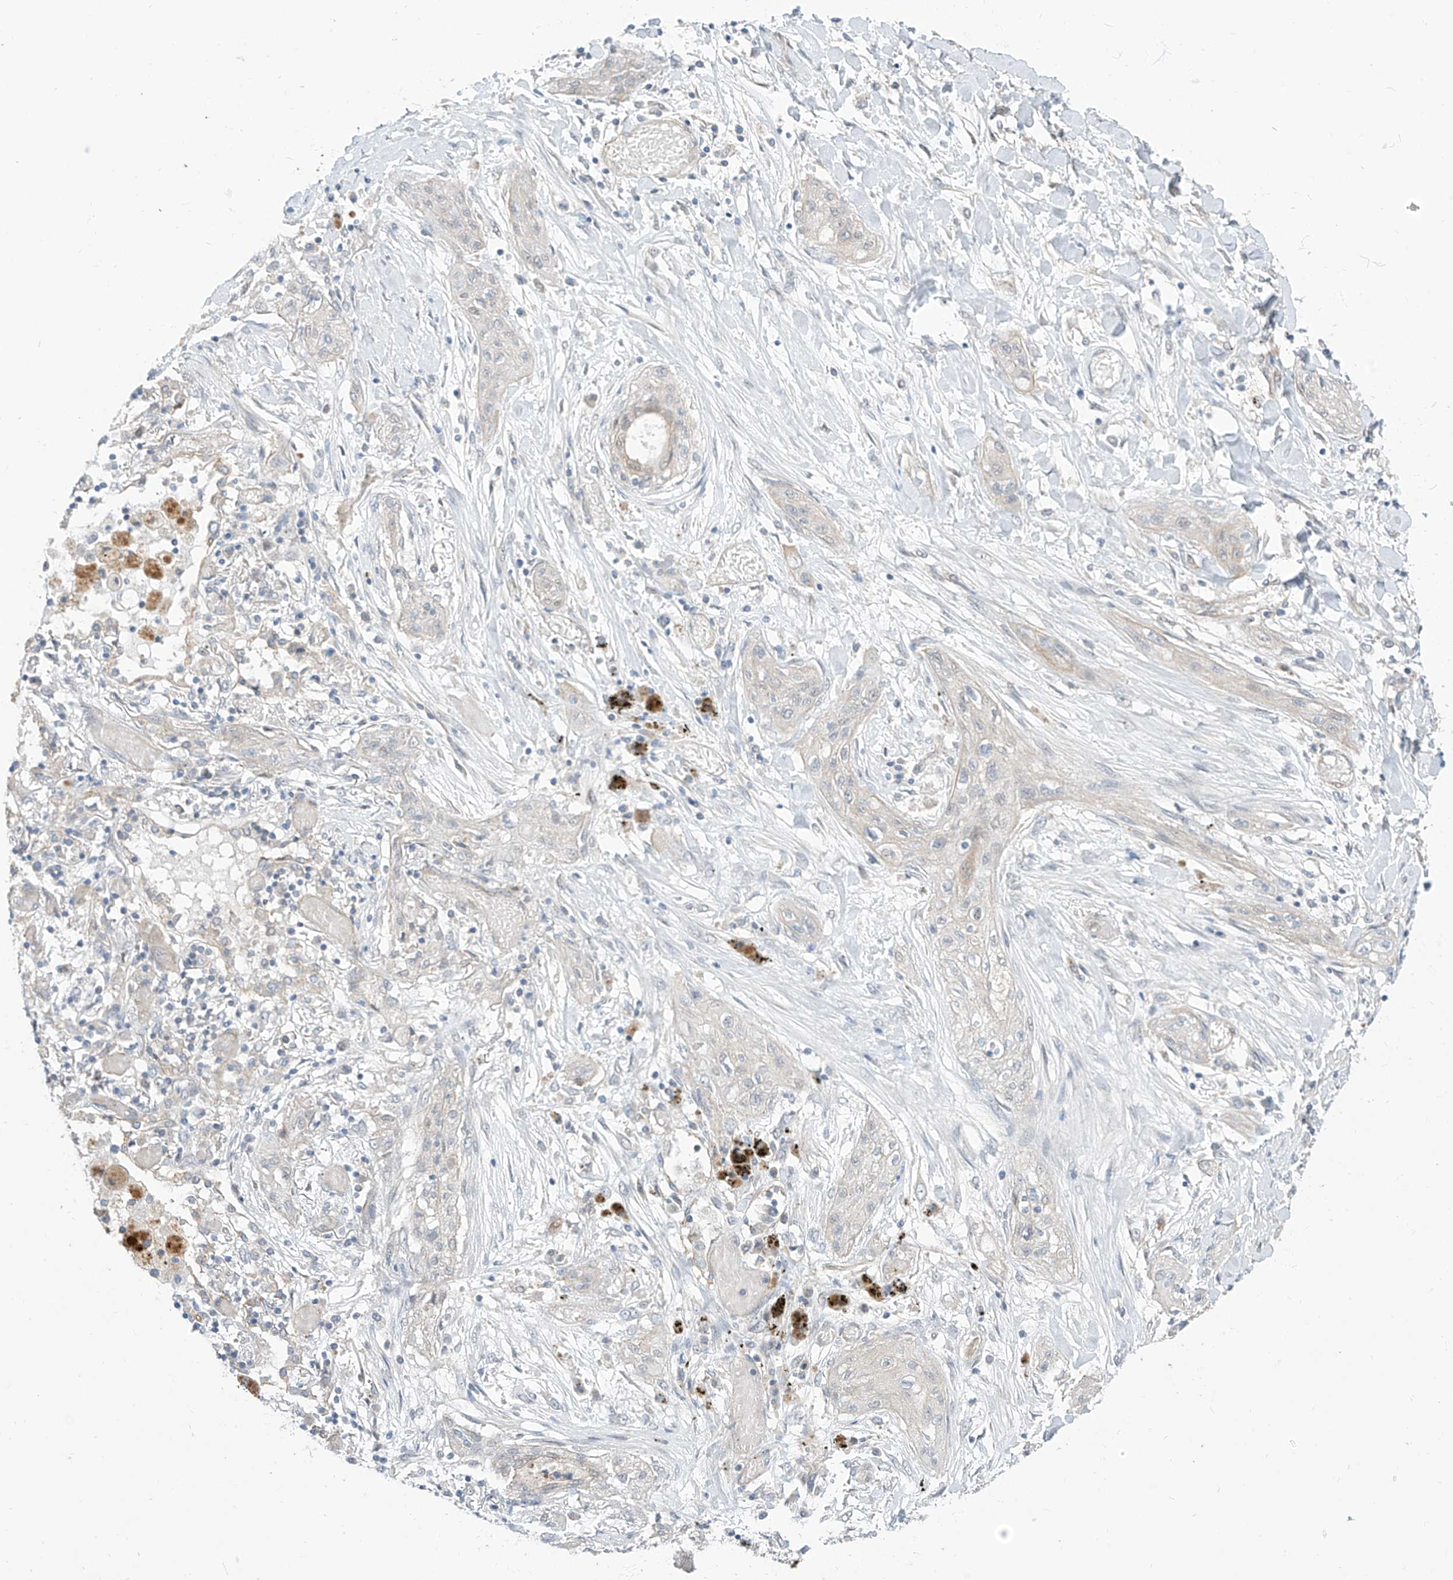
{"staining": {"intensity": "negative", "quantity": "none", "location": "none"}, "tissue": "lung cancer", "cell_type": "Tumor cells", "image_type": "cancer", "snomed": [{"axis": "morphology", "description": "Squamous cell carcinoma, NOS"}, {"axis": "topography", "description": "Lung"}], "caption": "This is an IHC histopathology image of lung cancer. There is no positivity in tumor cells.", "gene": "EPHX4", "patient": {"sex": "female", "age": 47}}